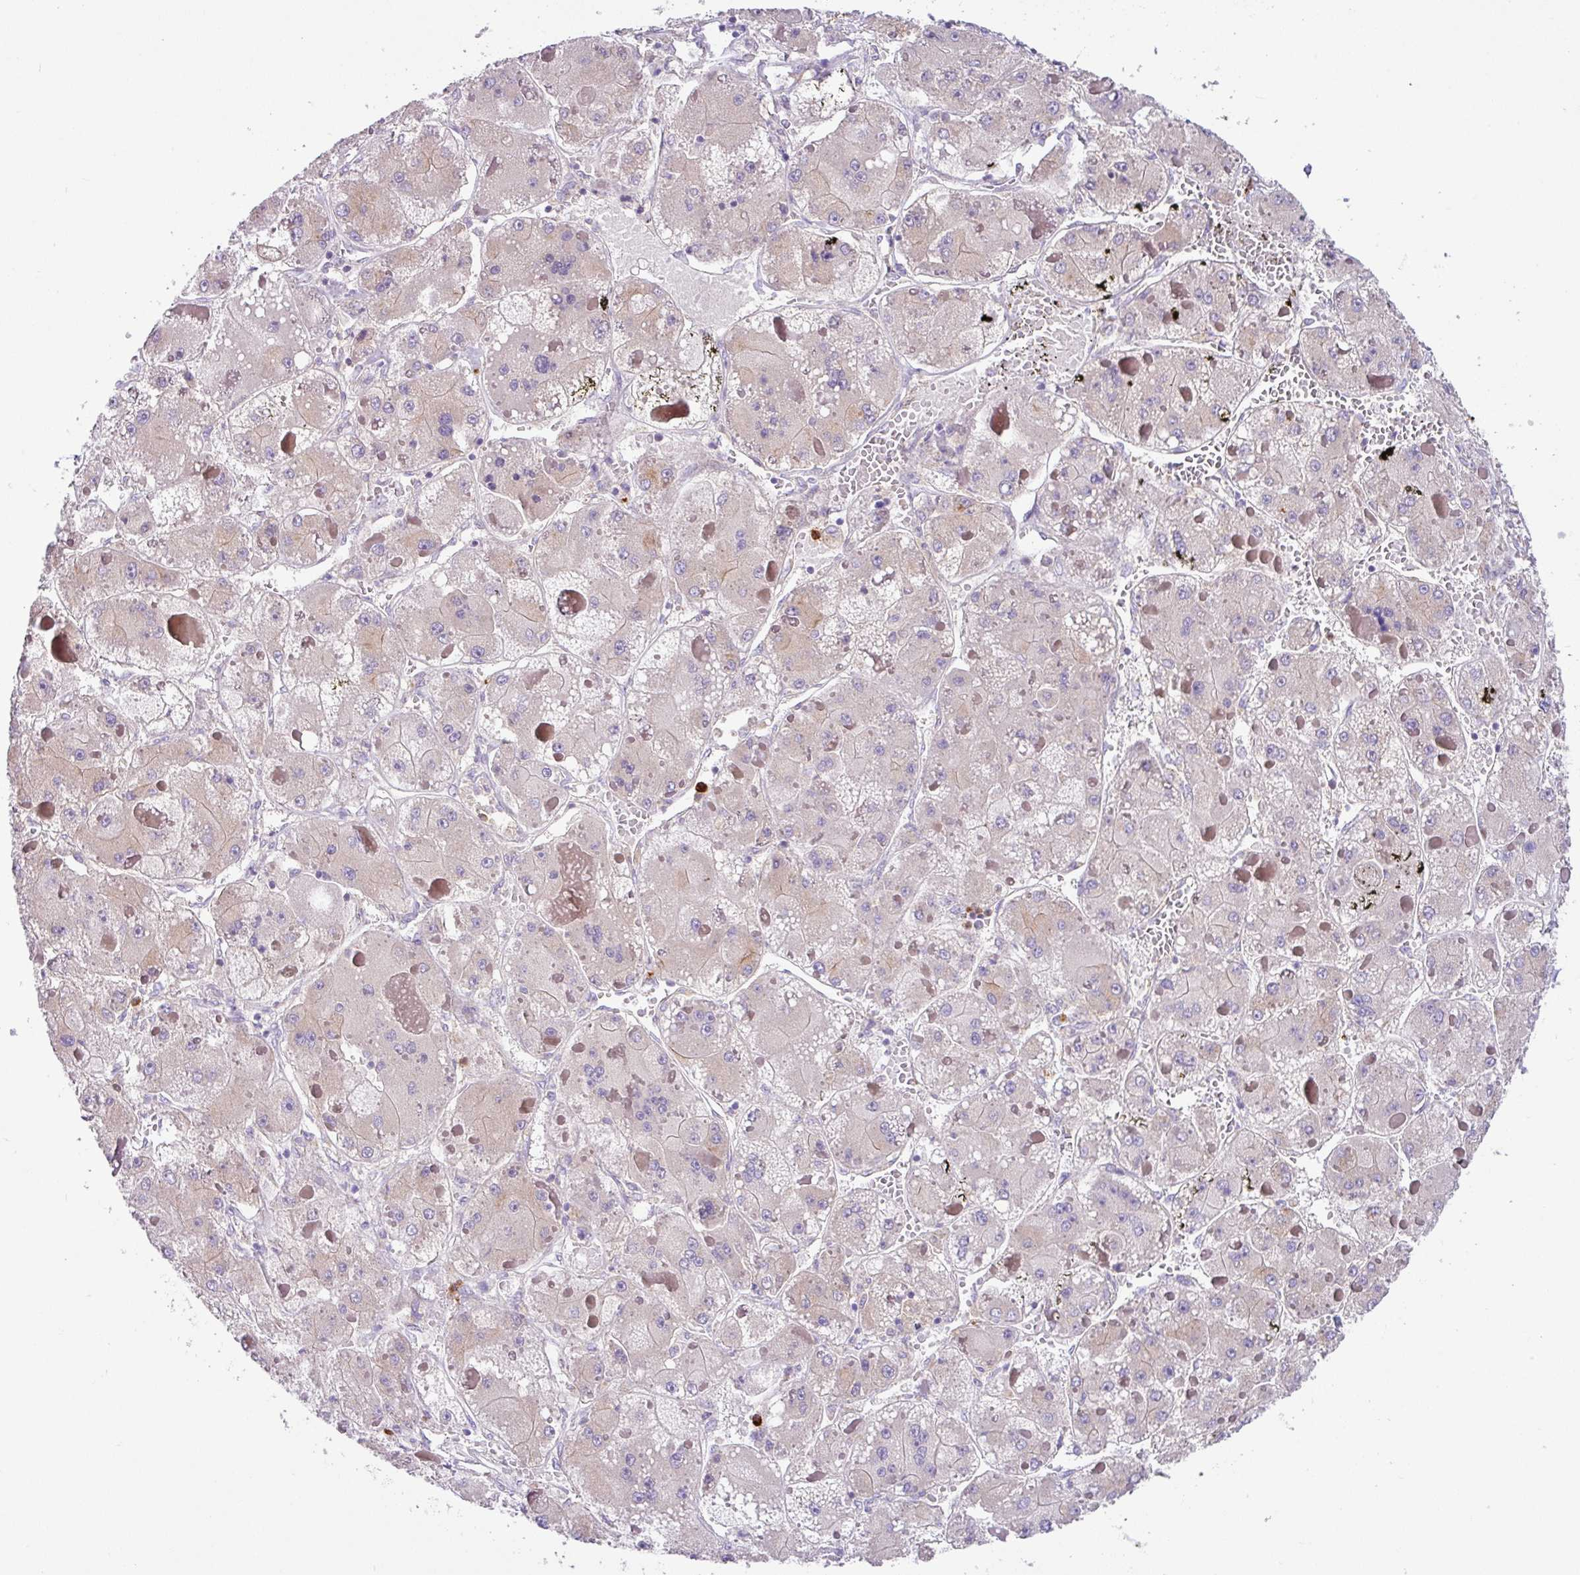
{"staining": {"intensity": "weak", "quantity": "25%-75%", "location": "cytoplasmic/membranous"}, "tissue": "liver cancer", "cell_type": "Tumor cells", "image_type": "cancer", "snomed": [{"axis": "morphology", "description": "Carcinoma, Hepatocellular, NOS"}, {"axis": "topography", "description": "Liver"}], "caption": "Immunohistochemical staining of human hepatocellular carcinoma (liver) reveals low levels of weak cytoplasmic/membranous protein positivity in approximately 25%-75% of tumor cells.", "gene": "CRISP3", "patient": {"sex": "female", "age": 73}}